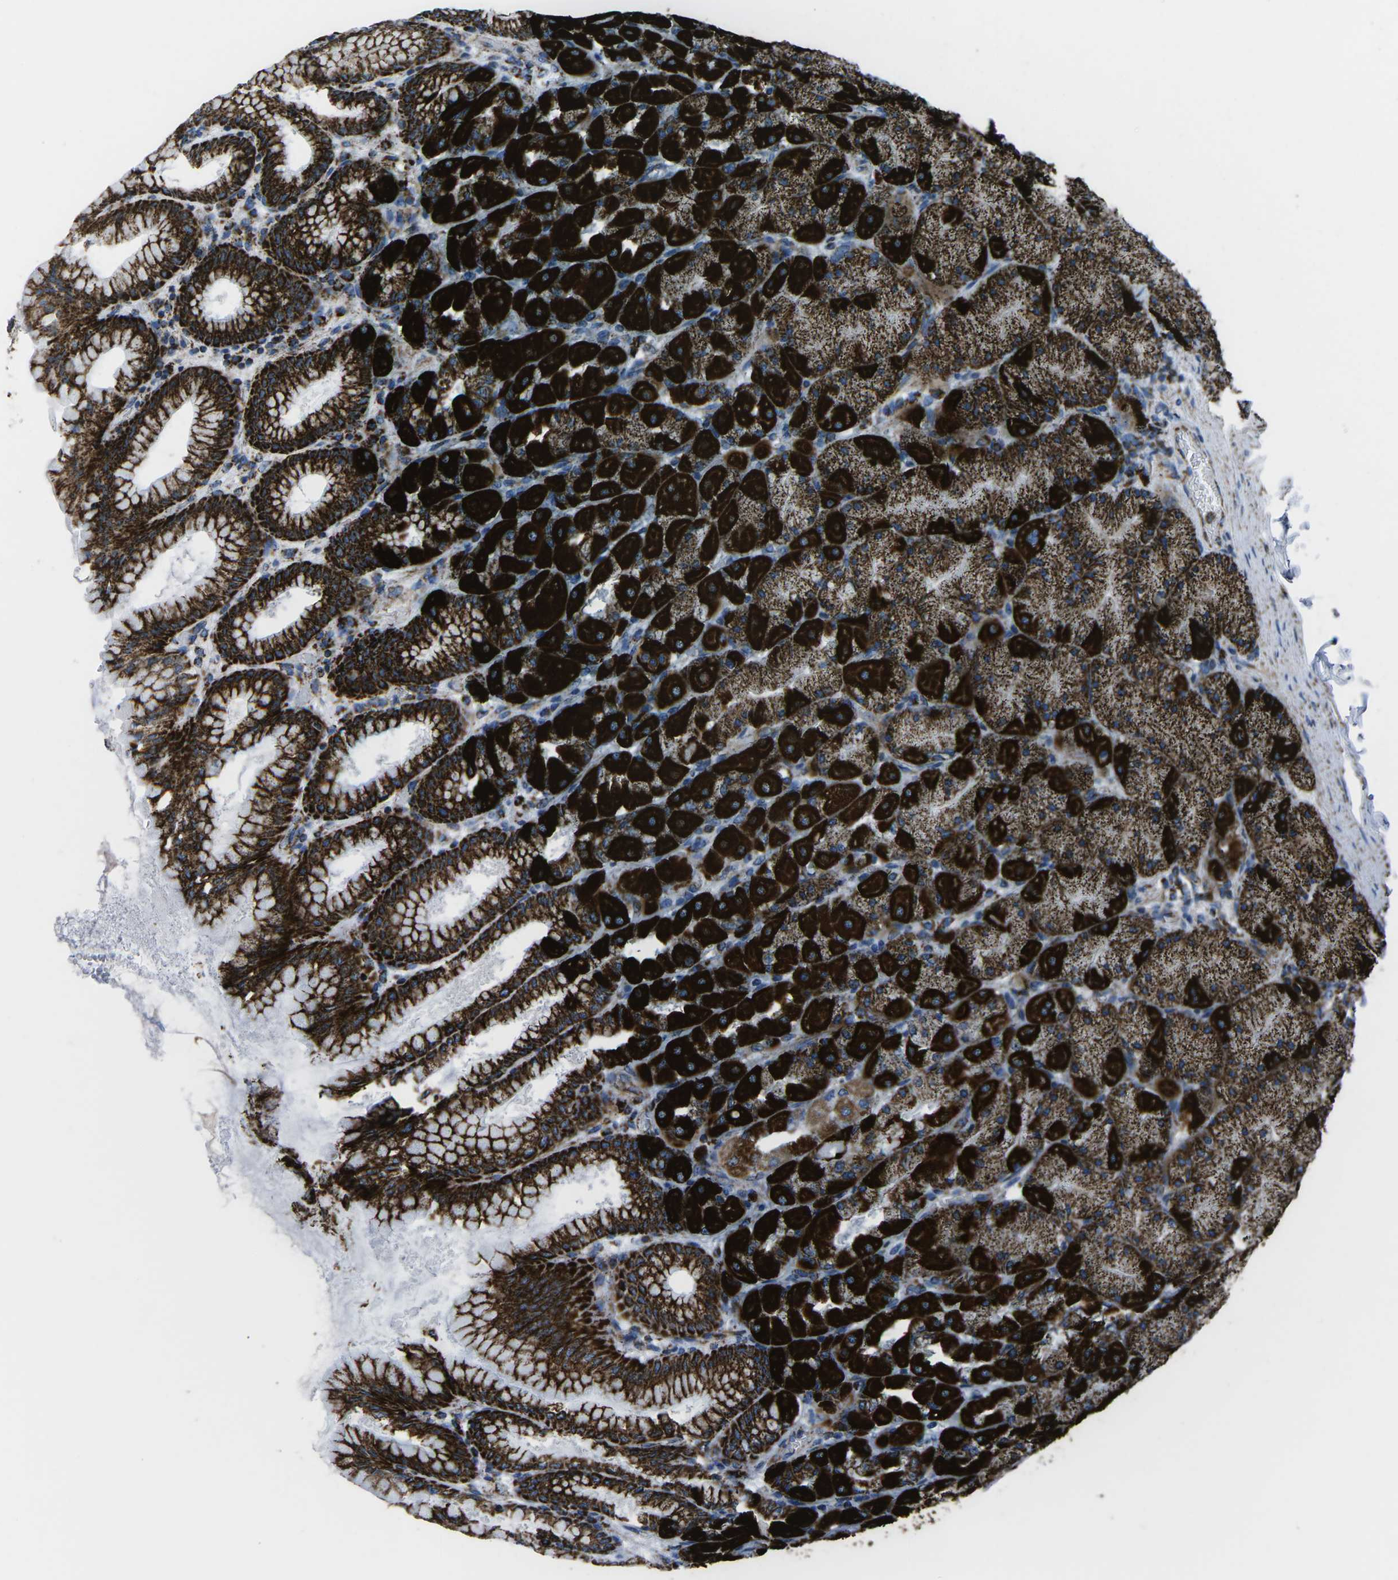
{"staining": {"intensity": "strong", "quantity": ">75%", "location": "cytoplasmic/membranous"}, "tissue": "stomach", "cell_type": "Glandular cells", "image_type": "normal", "snomed": [{"axis": "morphology", "description": "Normal tissue, NOS"}, {"axis": "topography", "description": "Stomach, upper"}], "caption": "High-power microscopy captured an immunohistochemistry (IHC) micrograph of normal stomach, revealing strong cytoplasmic/membranous positivity in about >75% of glandular cells. The protein is stained brown, and the nuclei are stained in blue (DAB (3,3'-diaminobenzidine) IHC with brightfield microscopy, high magnification).", "gene": "MT", "patient": {"sex": "female", "age": 56}}